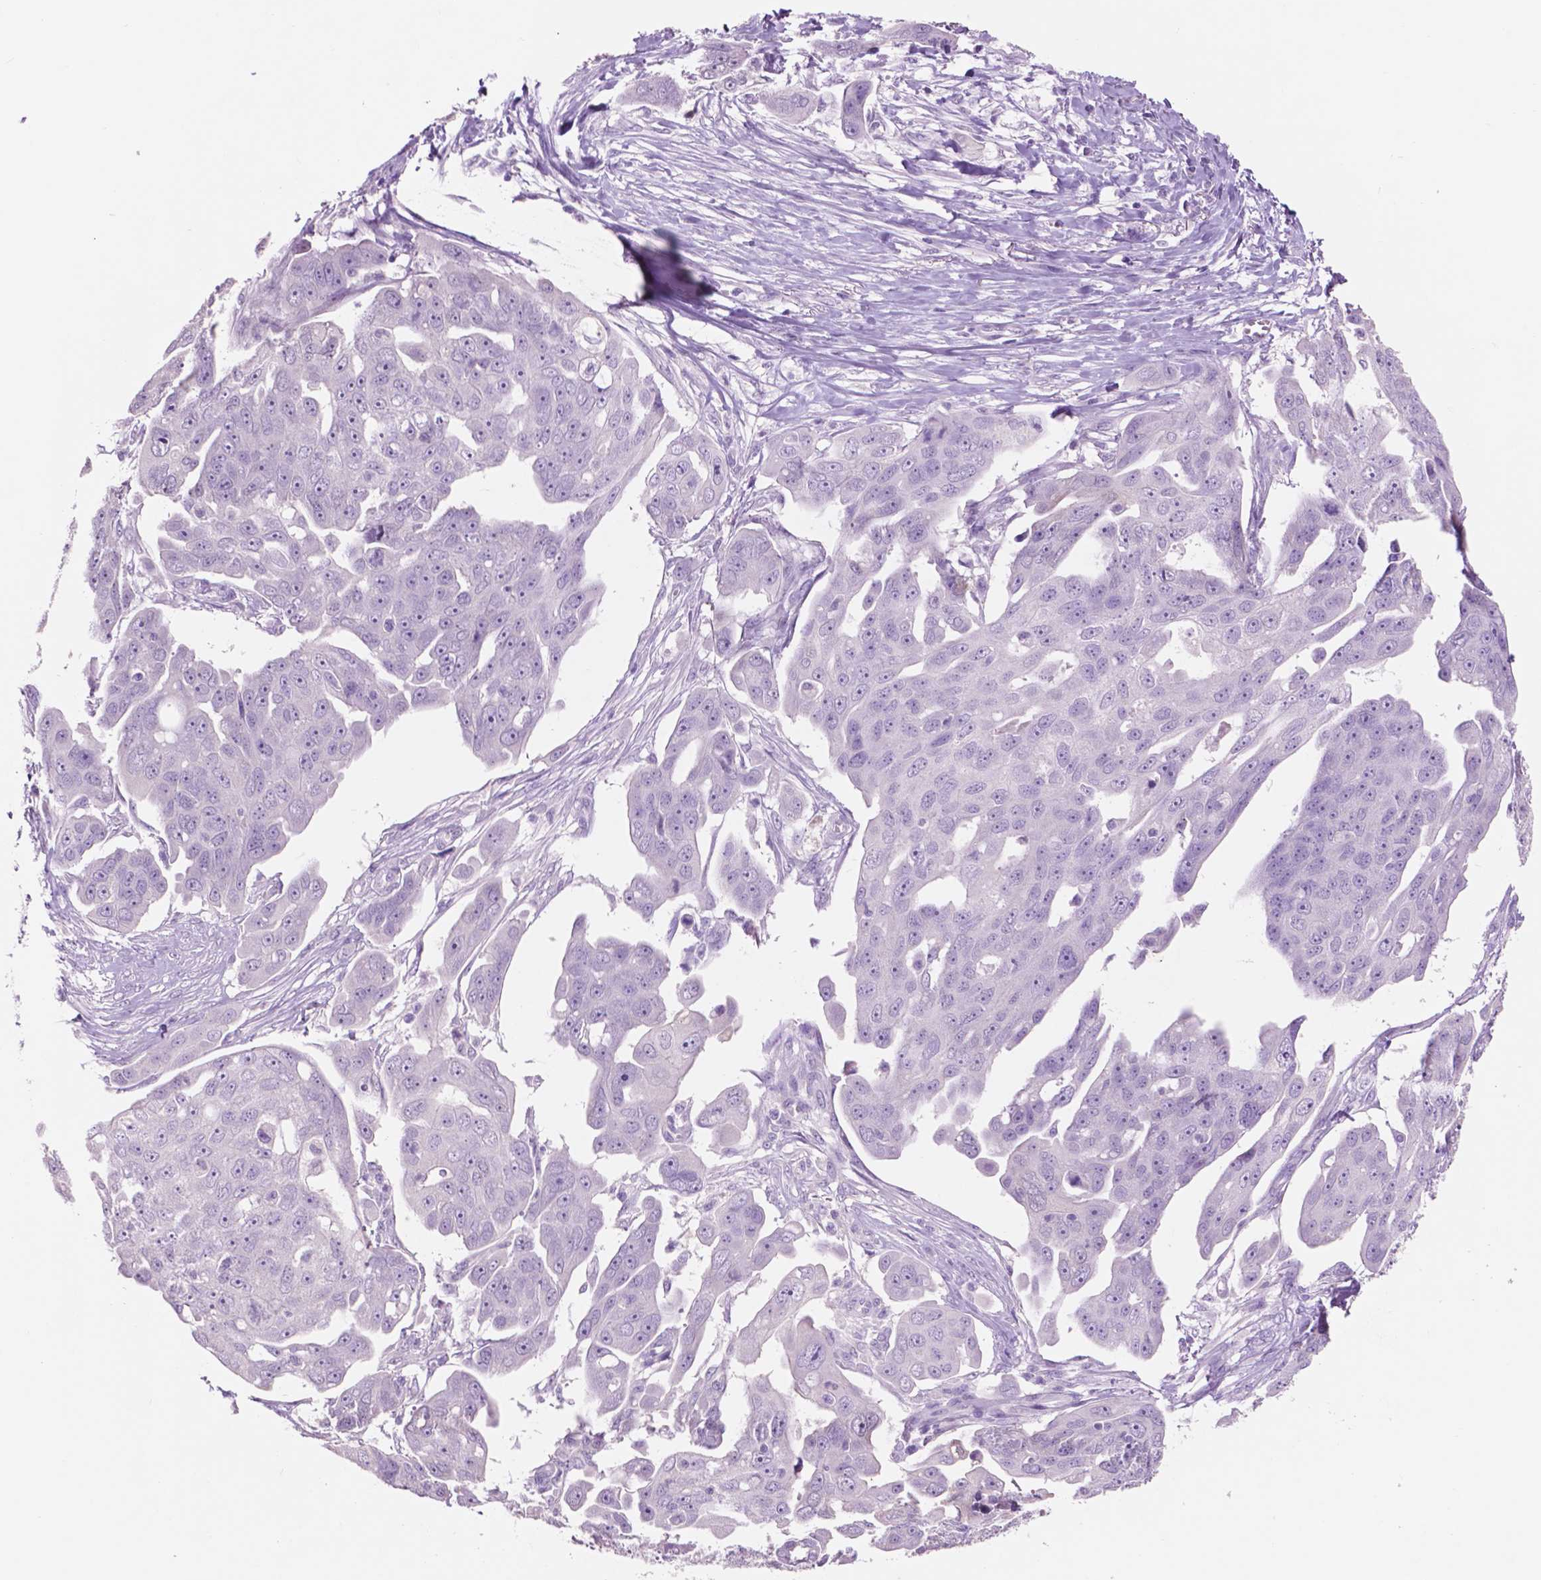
{"staining": {"intensity": "negative", "quantity": "none", "location": "none"}, "tissue": "ovarian cancer", "cell_type": "Tumor cells", "image_type": "cancer", "snomed": [{"axis": "morphology", "description": "Carcinoma, endometroid"}, {"axis": "topography", "description": "Ovary"}], "caption": "Micrograph shows no significant protein expression in tumor cells of ovarian endometroid carcinoma.", "gene": "IDO1", "patient": {"sex": "female", "age": 70}}